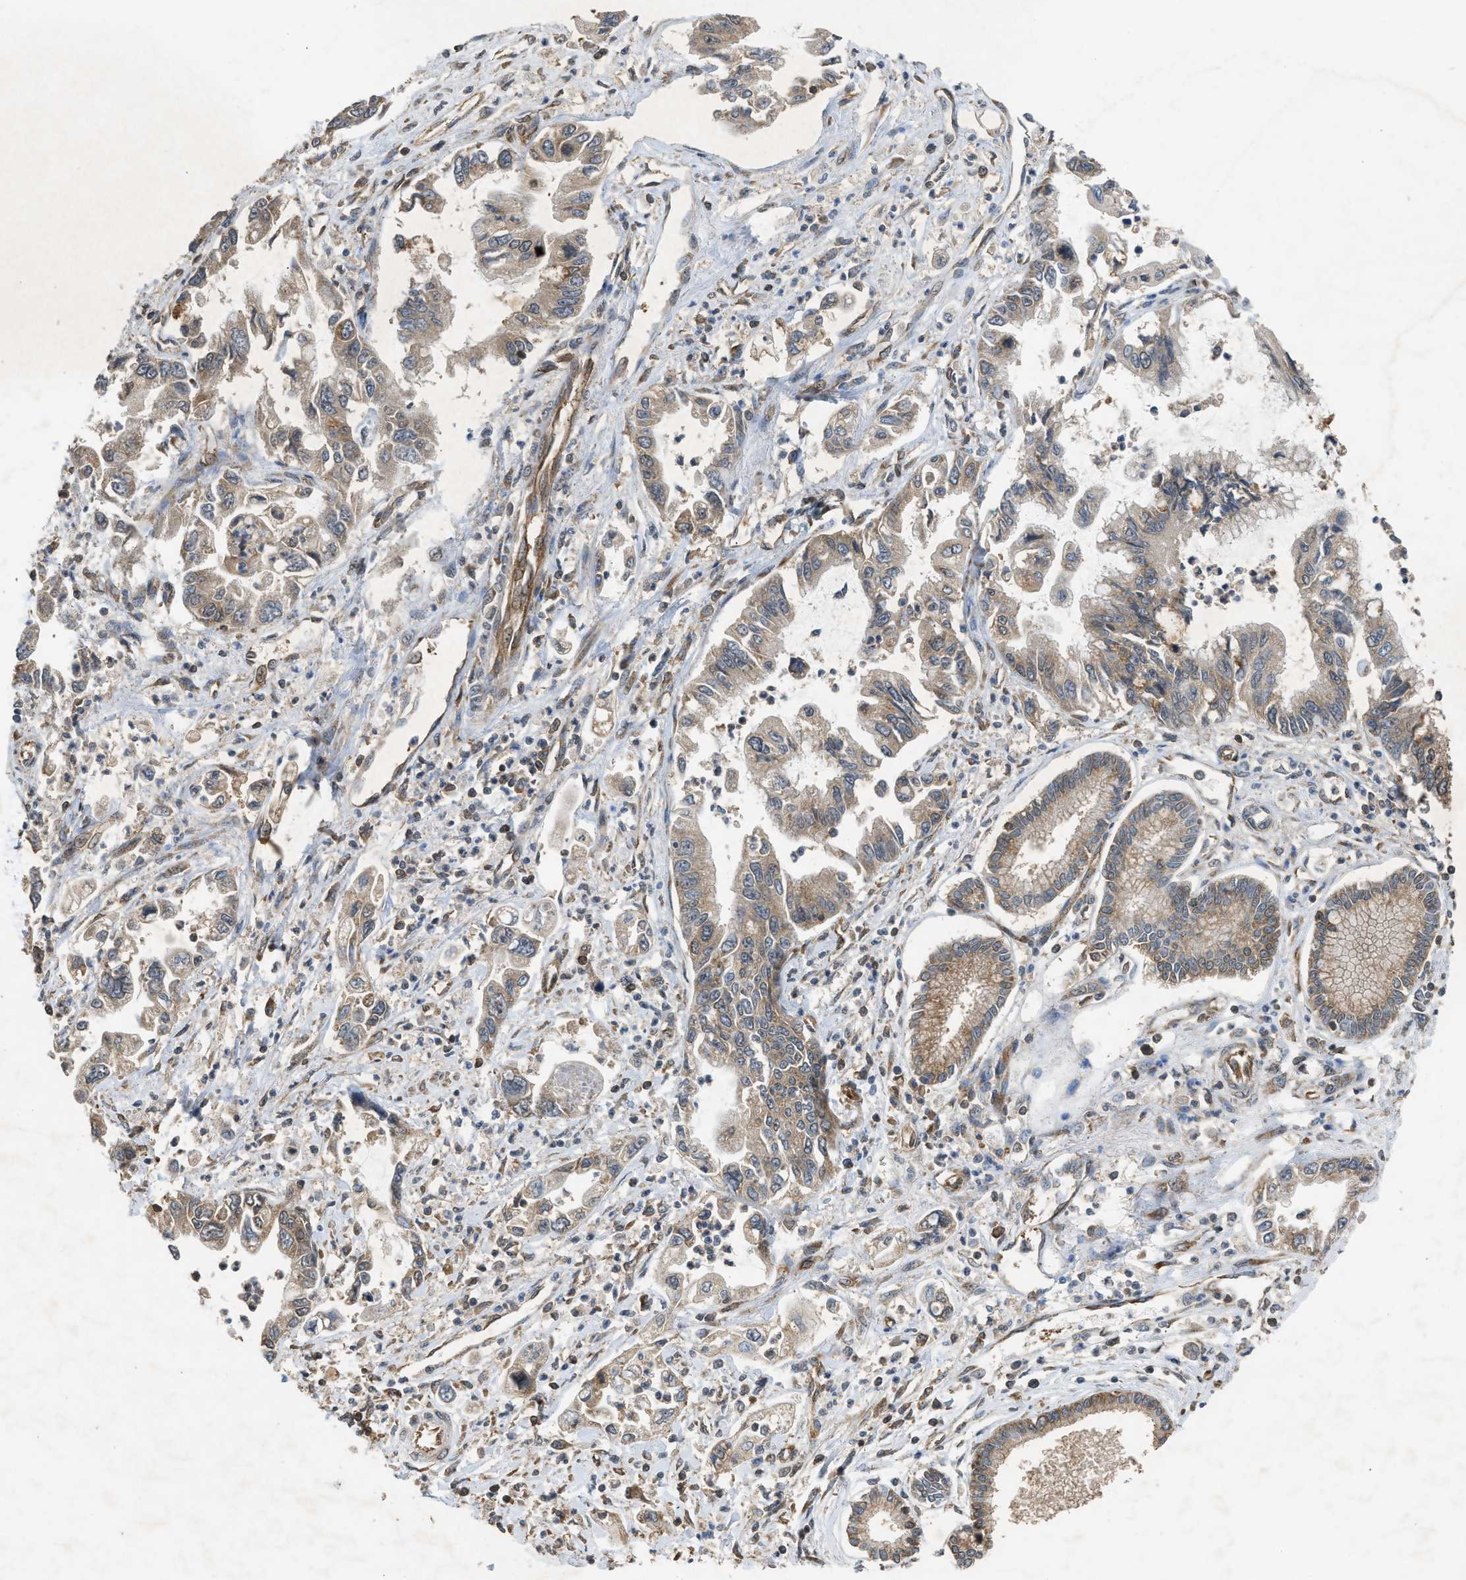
{"staining": {"intensity": "moderate", "quantity": ">75%", "location": "cytoplasmic/membranous"}, "tissue": "pancreatic cancer", "cell_type": "Tumor cells", "image_type": "cancer", "snomed": [{"axis": "morphology", "description": "Adenocarcinoma, NOS"}, {"axis": "topography", "description": "Pancreas"}], "caption": "Protein staining demonstrates moderate cytoplasmic/membranous positivity in about >75% of tumor cells in pancreatic cancer.", "gene": "HIP1R", "patient": {"sex": "male", "age": 56}}